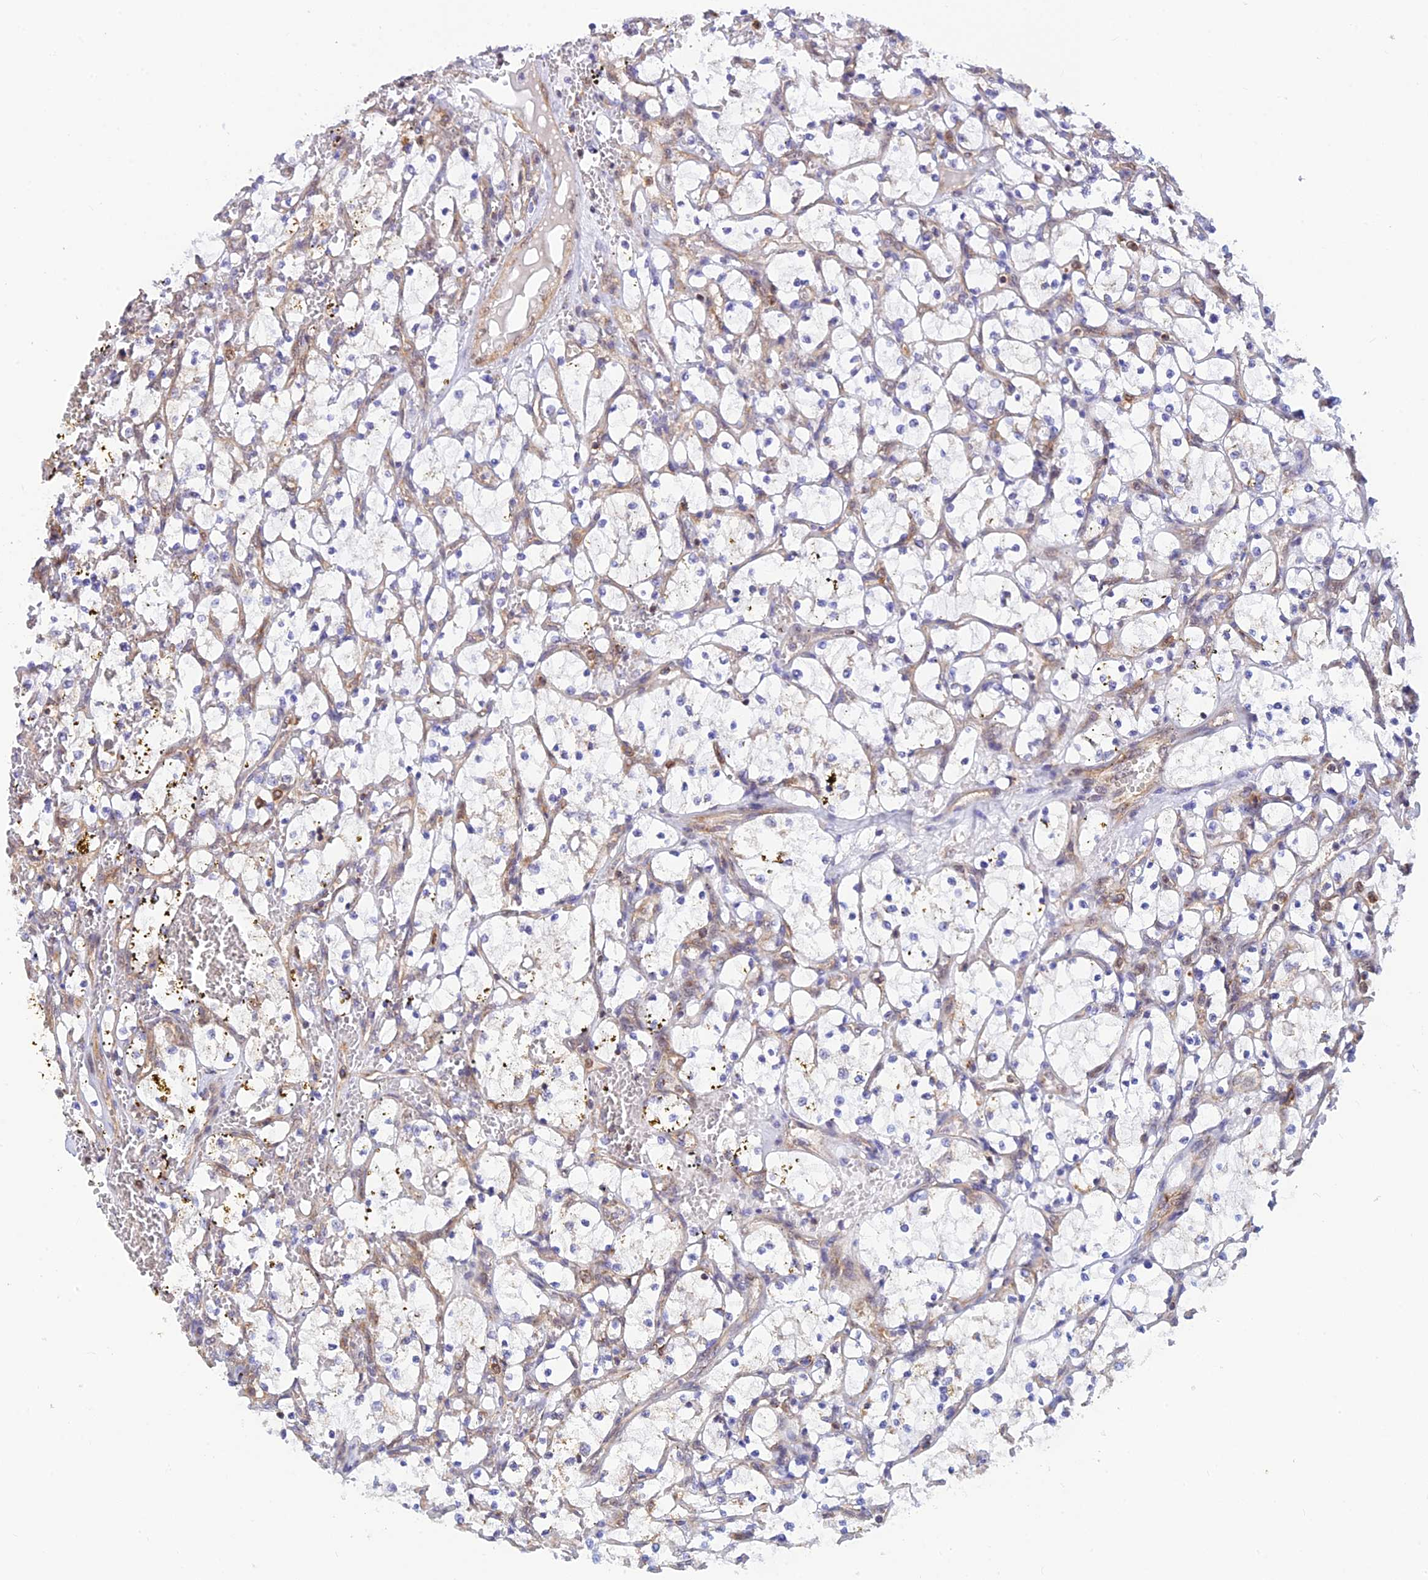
{"staining": {"intensity": "negative", "quantity": "none", "location": "none"}, "tissue": "renal cancer", "cell_type": "Tumor cells", "image_type": "cancer", "snomed": [{"axis": "morphology", "description": "Adenocarcinoma, NOS"}, {"axis": "topography", "description": "Kidney"}], "caption": "This image is of renal cancer stained with immunohistochemistry (IHC) to label a protein in brown with the nuclei are counter-stained blue. There is no expression in tumor cells.", "gene": "LYSMD2", "patient": {"sex": "female", "age": 69}}